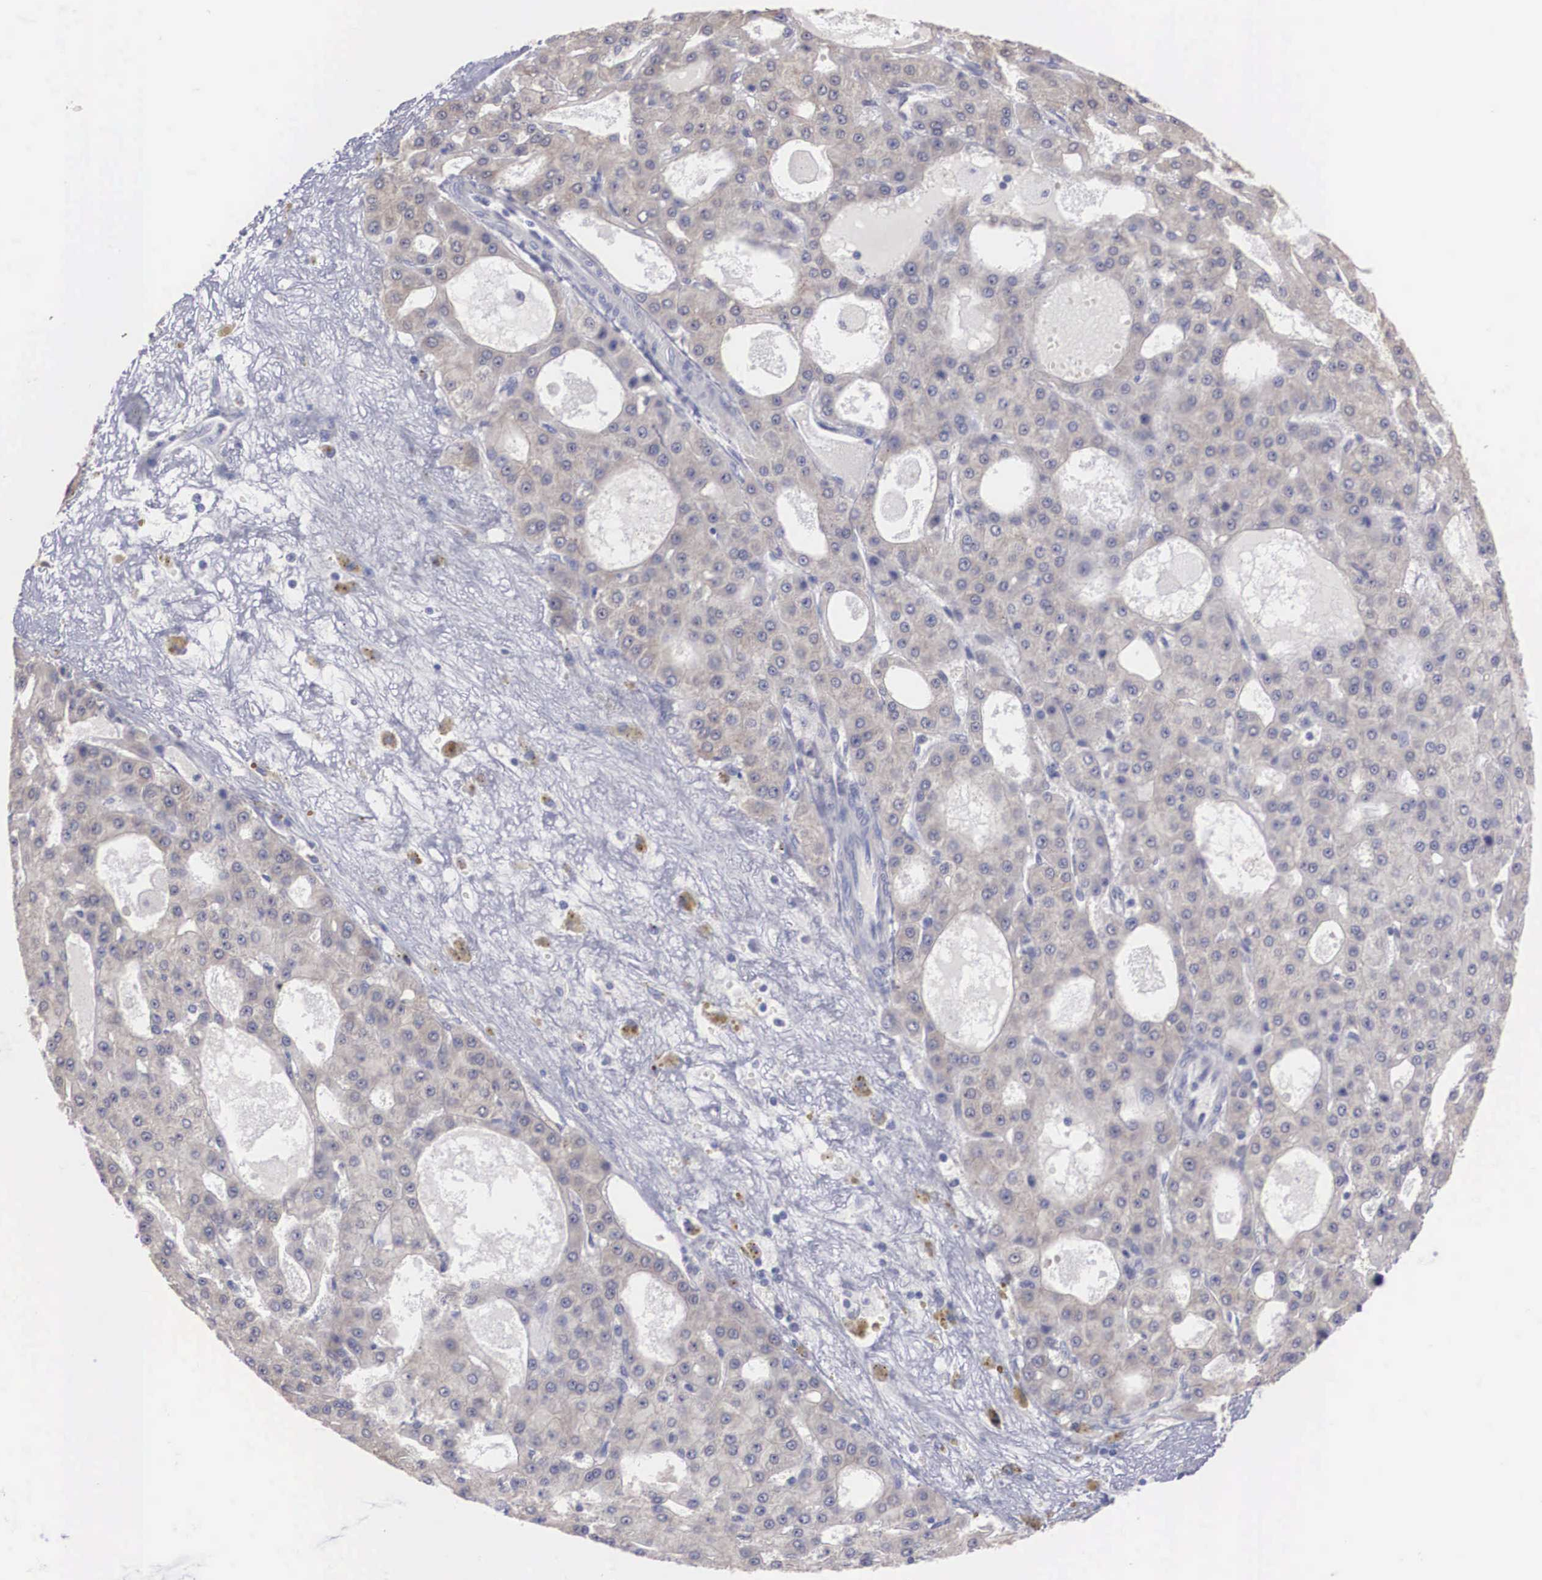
{"staining": {"intensity": "weak", "quantity": "25%-75%", "location": "cytoplasmic/membranous"}, "tissue": "liver cancer", "cell_type": "Tumor cells", "image_type": "cancer", "snomed": [{"axis": "morphology", "description": "Carcinoma, Hepatocellular, NOS"}, {"axis": "topography", "description": "Liver"}], "caption": "High-power microscopy captured an IHC photomicrograph of liver hepatocellular carcinoma, revealing weak cytoplasmic/membranous expression in approximately 25%-75% of tumor cells.", "gene": "REPS2", "patient": {"sex": "male", "age": 47}}